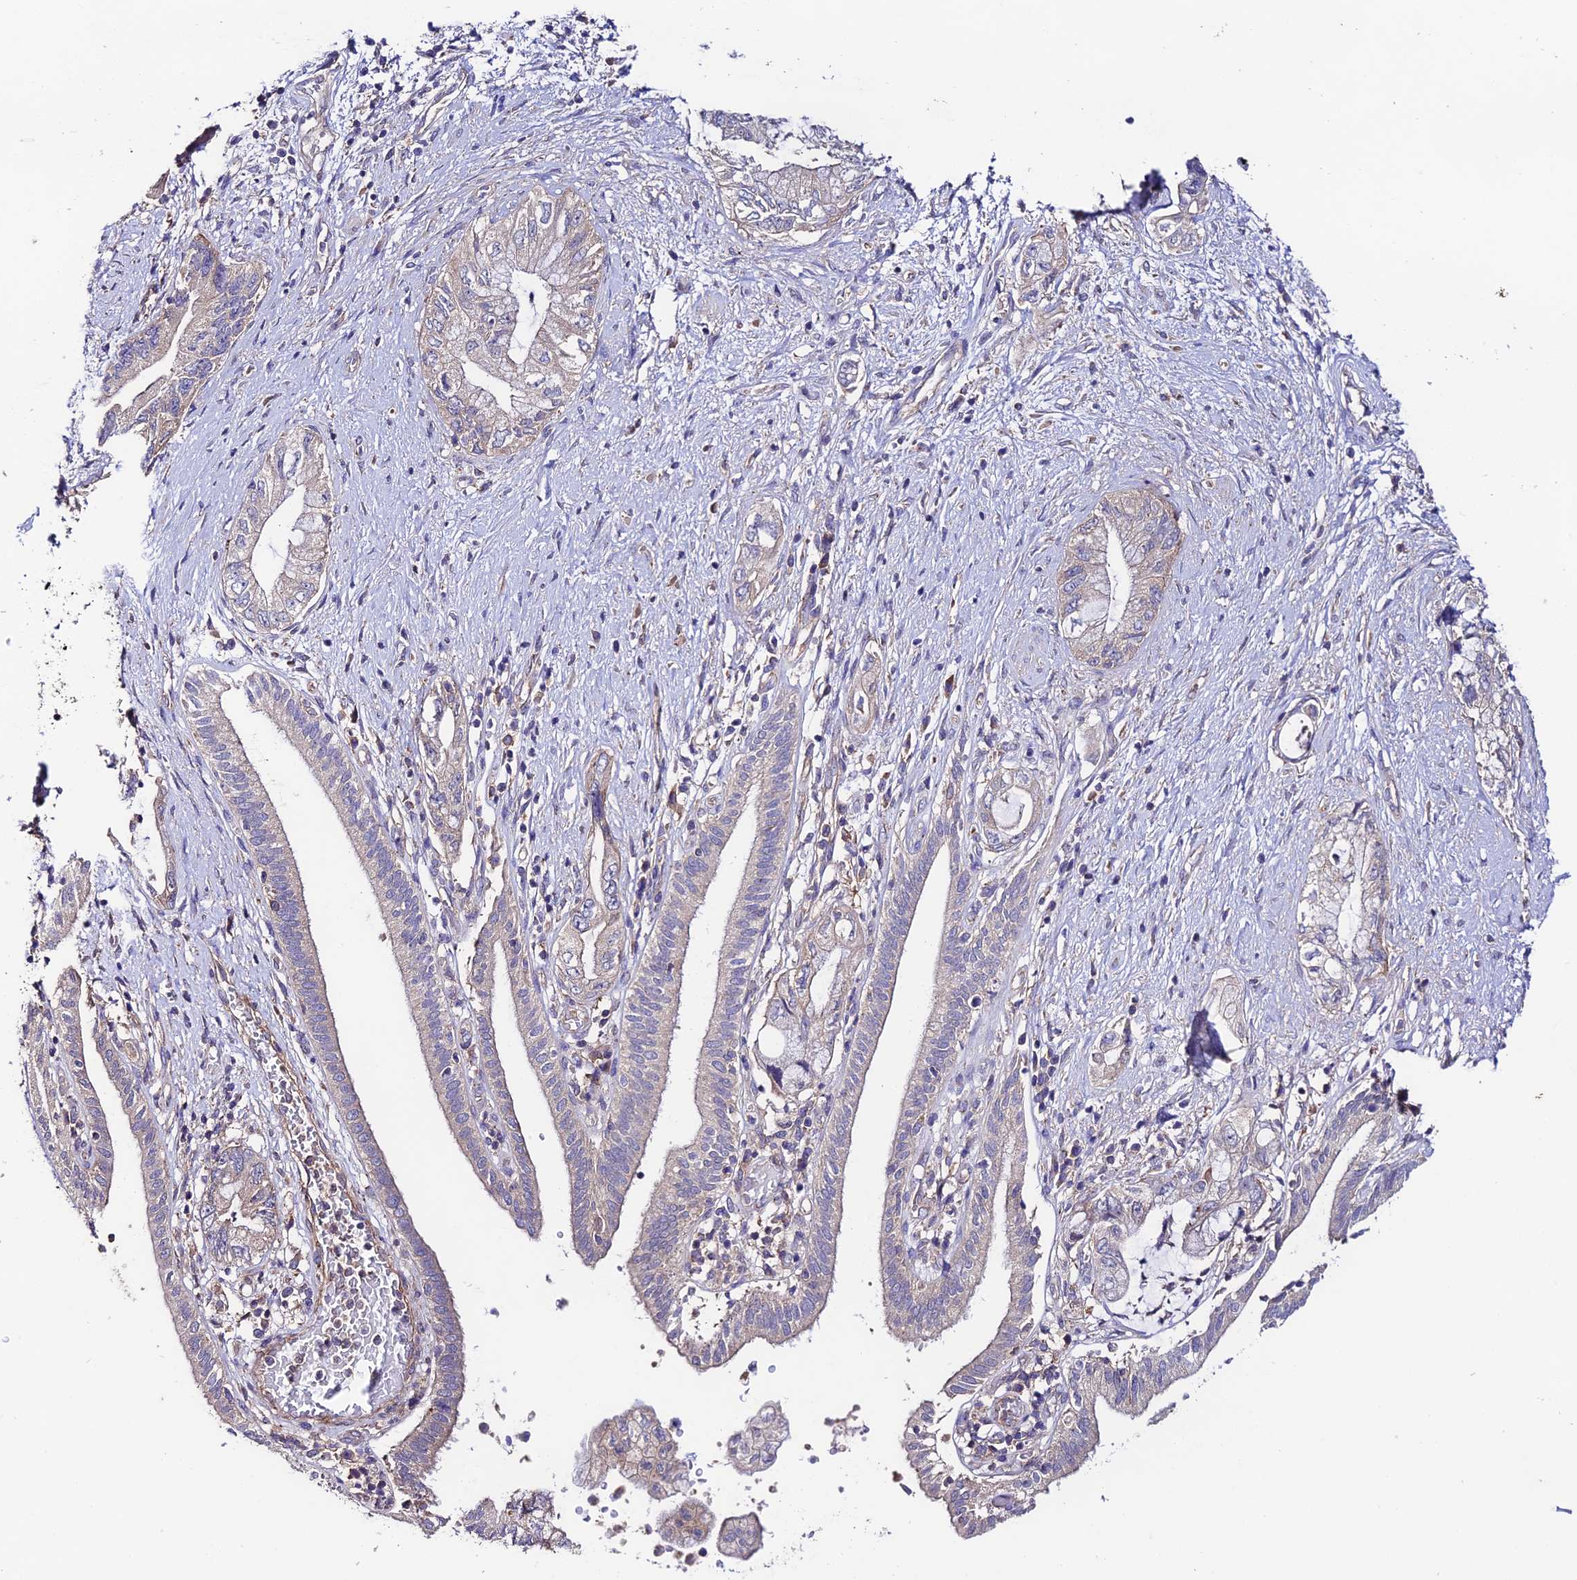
{"staining": {"intensity": "weak", "quantity": "<25%", "location": "cytoplasmic/membranous"}, "tissue": "pancreatic cancer", "cell_type": "Tumor cells", "image_type": "cancer", "snomed": [{"axis": "morphology", "description": "Adenocarcinoma, NOS"}, {"axis": "topography", "description": "Pancreas"}], "caption": "The immunohistochemistry image has no significant positivity in tumor cells of pancreatic adenocarcinoma tissue.", "gene": "BRME1", "patient": {"sex": "female", "age": 73}}